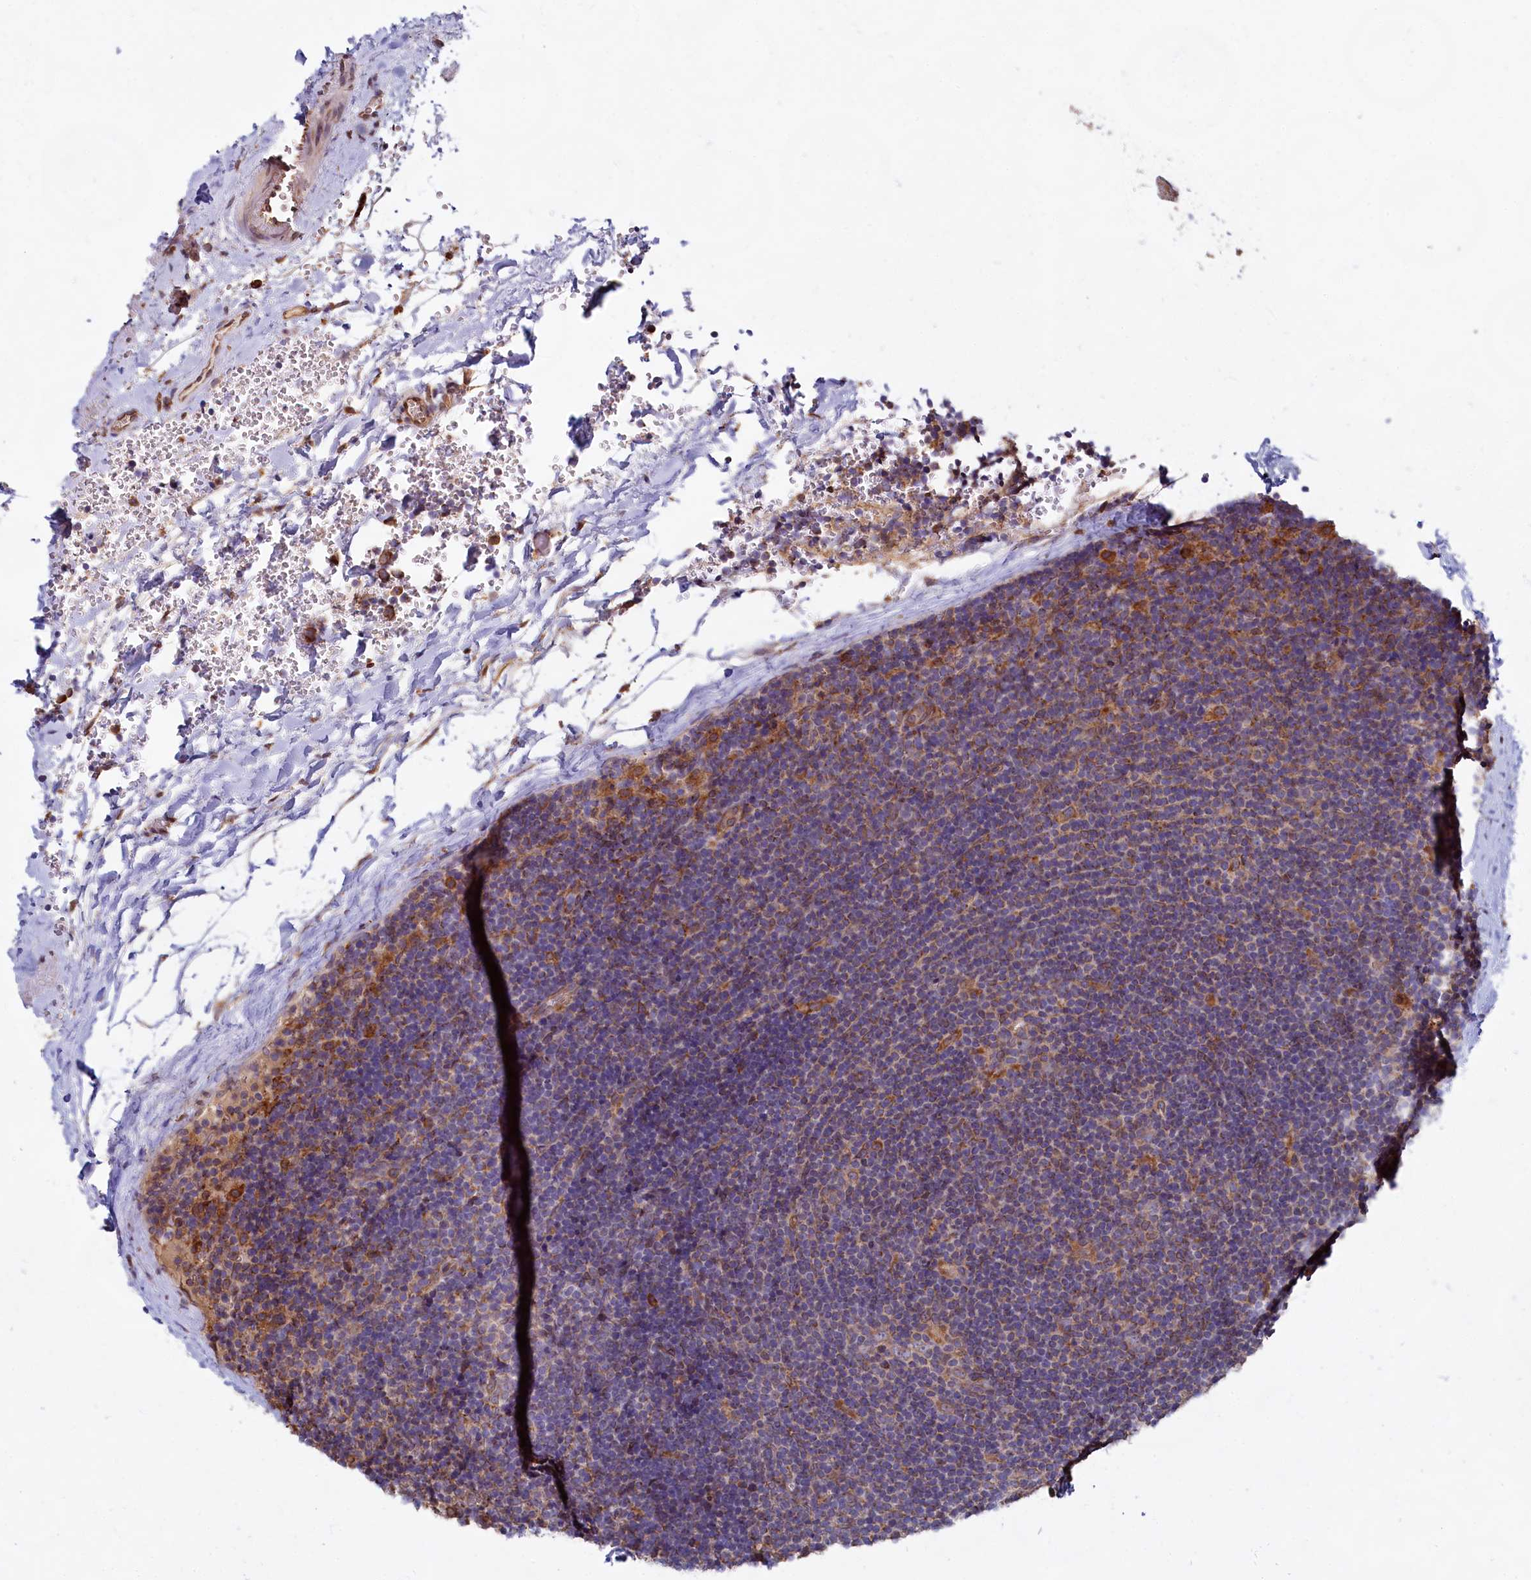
{"staining": {"intensity": "moderate", "quantity": ">75%", "location": "cytoplasmic/membranous"}, "tissue": "lymphoma", "cell_type": "Tumor cells", "image_type": "cancer", "snomed": [{"axis": "morphology", "description": "Hodgkin's disease, NOS"}, {"axis": "topography", "description": "Lymph node"}], "caption": "Hodgkin's disease stained with a protein marker displays moderate staining in tumor cells.", "gene": "TBC1D19", "patient": {"sex": "female", "age": 57}}